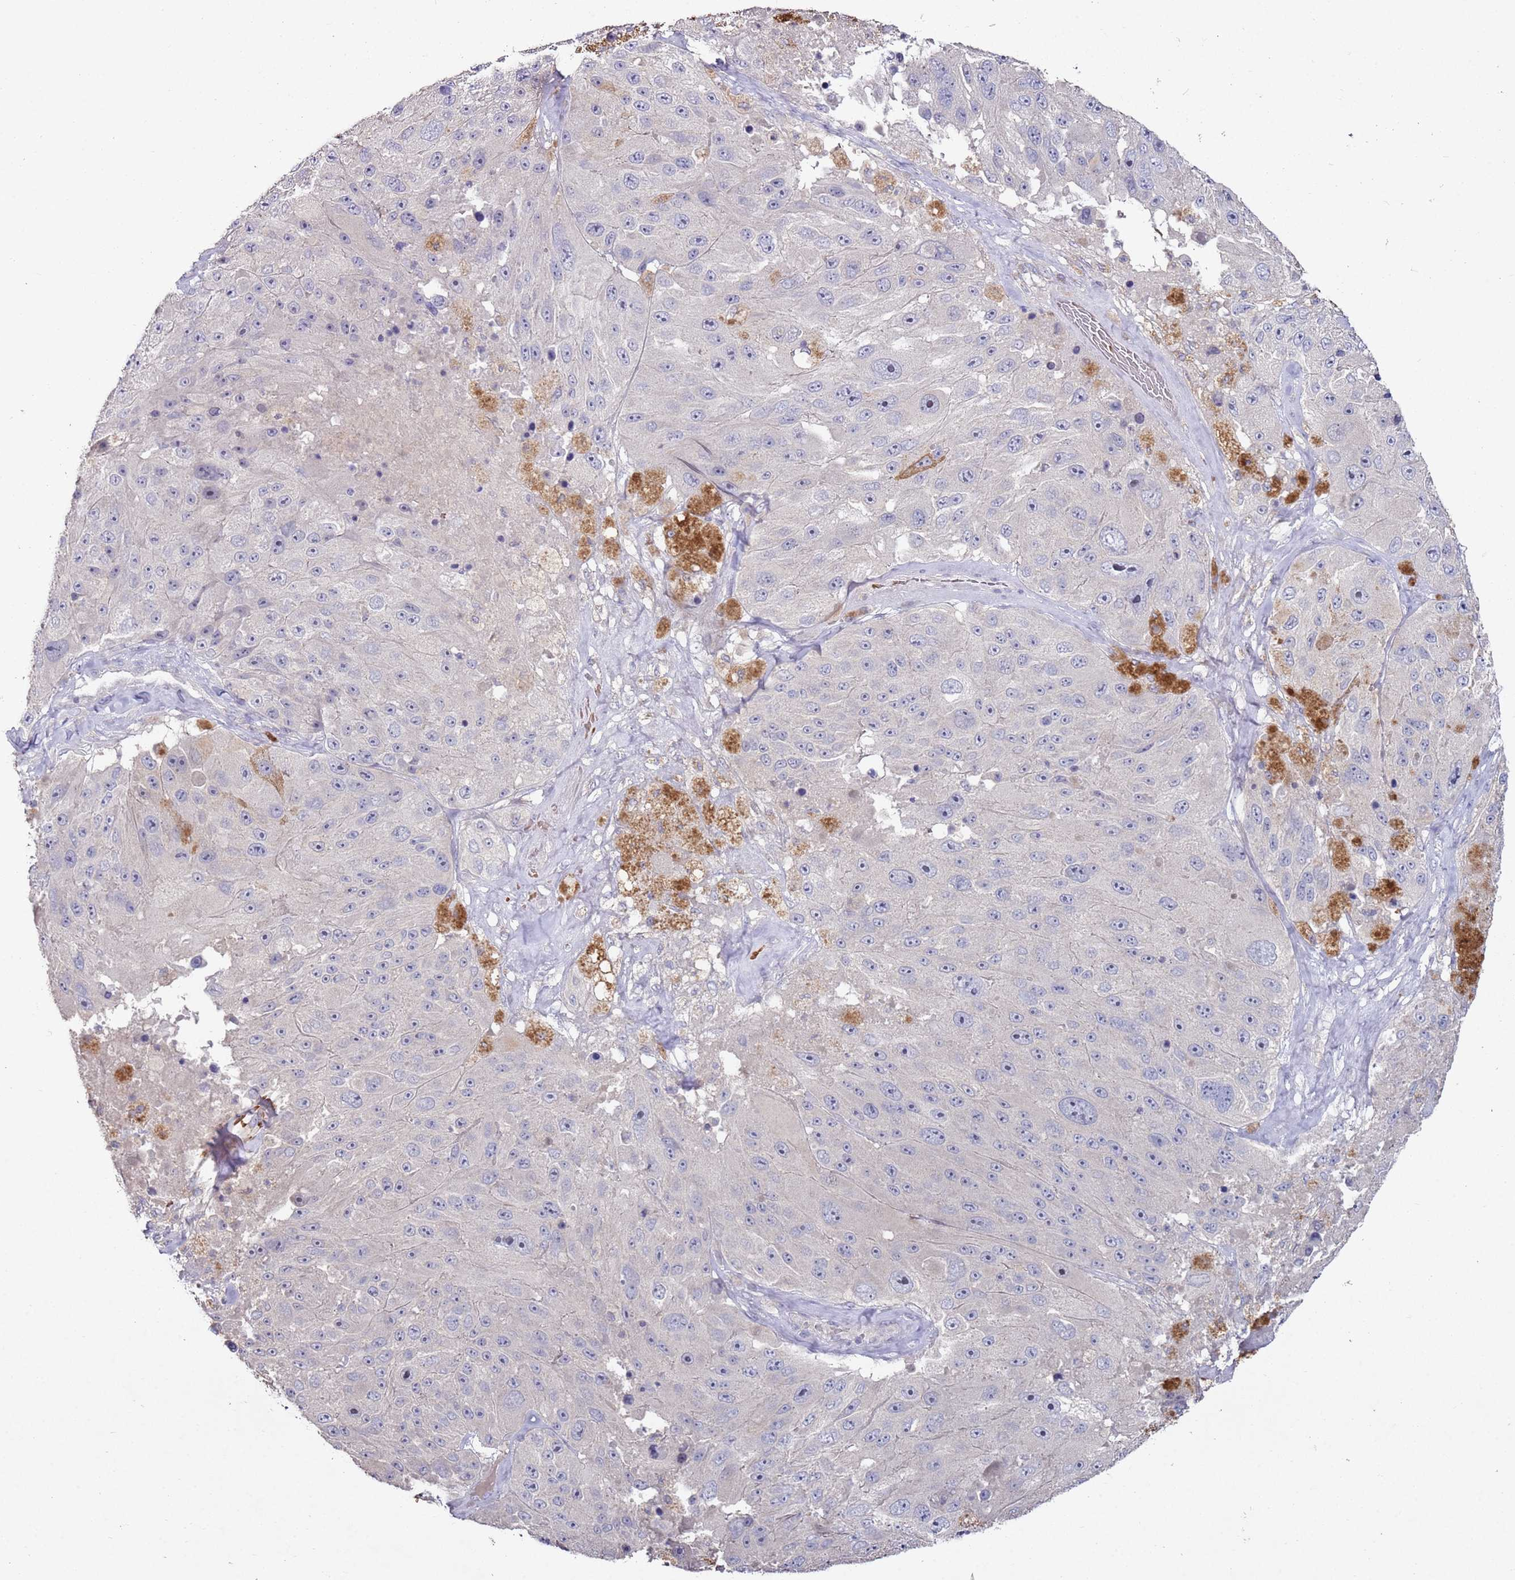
{"staining": {"intensity": "negative", "quantity": "none", "location": "none"}, "tissue": "melanoma", "cell_type": "Tumor cells", "image_type": "cancer", "snomed": [{"axis": "morphology", "description": "Malignant melanoma, Metastatic site"}, {"axis": "topography", "description": "Lymph node"}], "caption": "Micrograph shows no protein expression in tumor cells of malignant melanoma (metastatic site) tissue. (Immunohistochemistry, brightfield microscopy, high magnification).", "gene": "LACC1", "patient": {"sex": "male", "age": 62}}